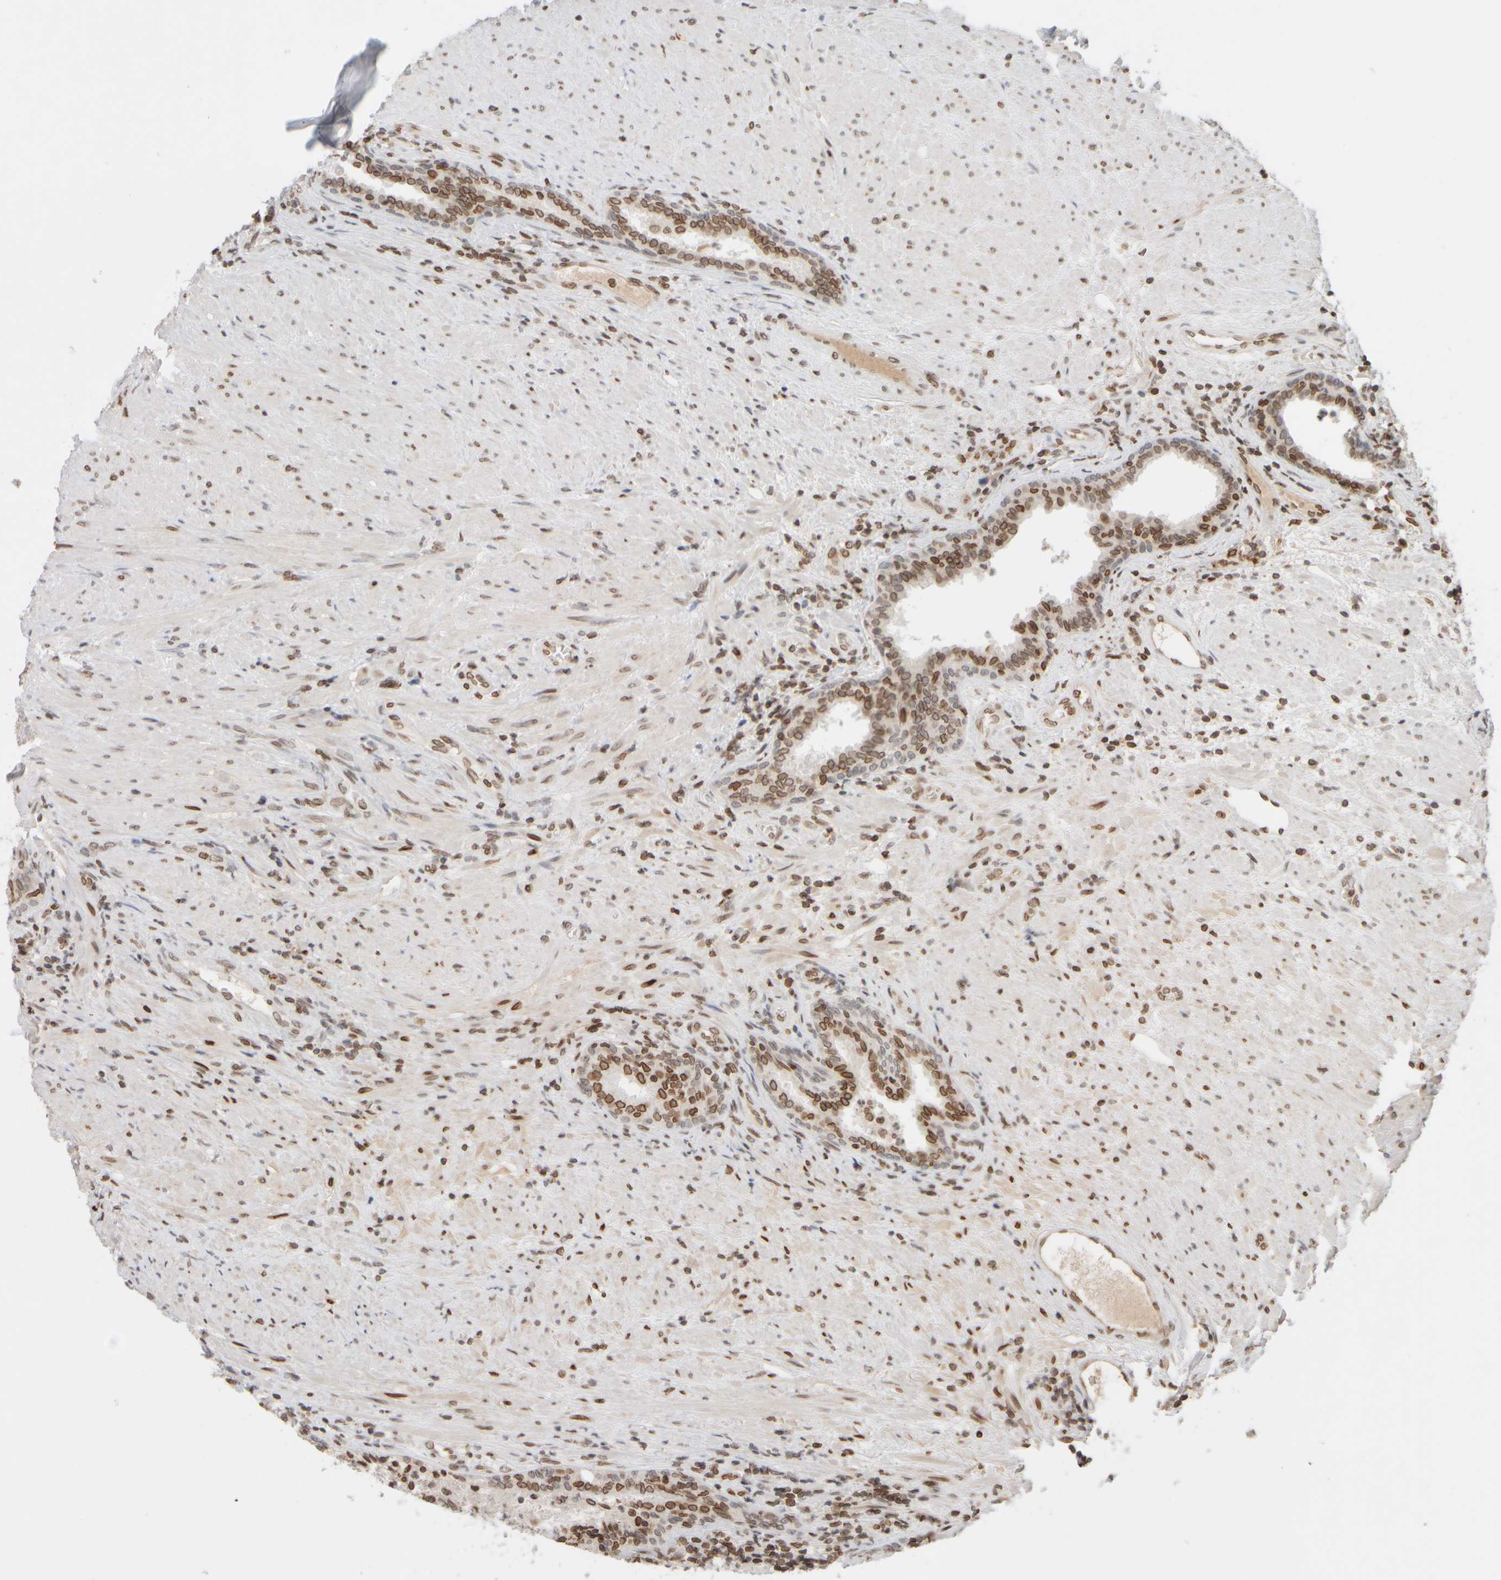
{"staining": {"intensity": "strong", "quantity": ">75%", "location": "cytoplasmic/membranous,nuclear"}, "tissue": "prostate", "cell_type": "Glandular cells", "image_type": "normal", "snomed": [{"axis": "morphology", "description": "Normal tissue, NOS"}, {"axis": "topography", "description": "Prostate"}], "caption": "Strong cytoplasmic/membranous,nuclear staining for a protein is present in about >75% of glandular cells of normal prostate using immunohistochemistry (IHC).", "gene": "ZC3HC1", "patient": {"sex": "male", "age": 76}}